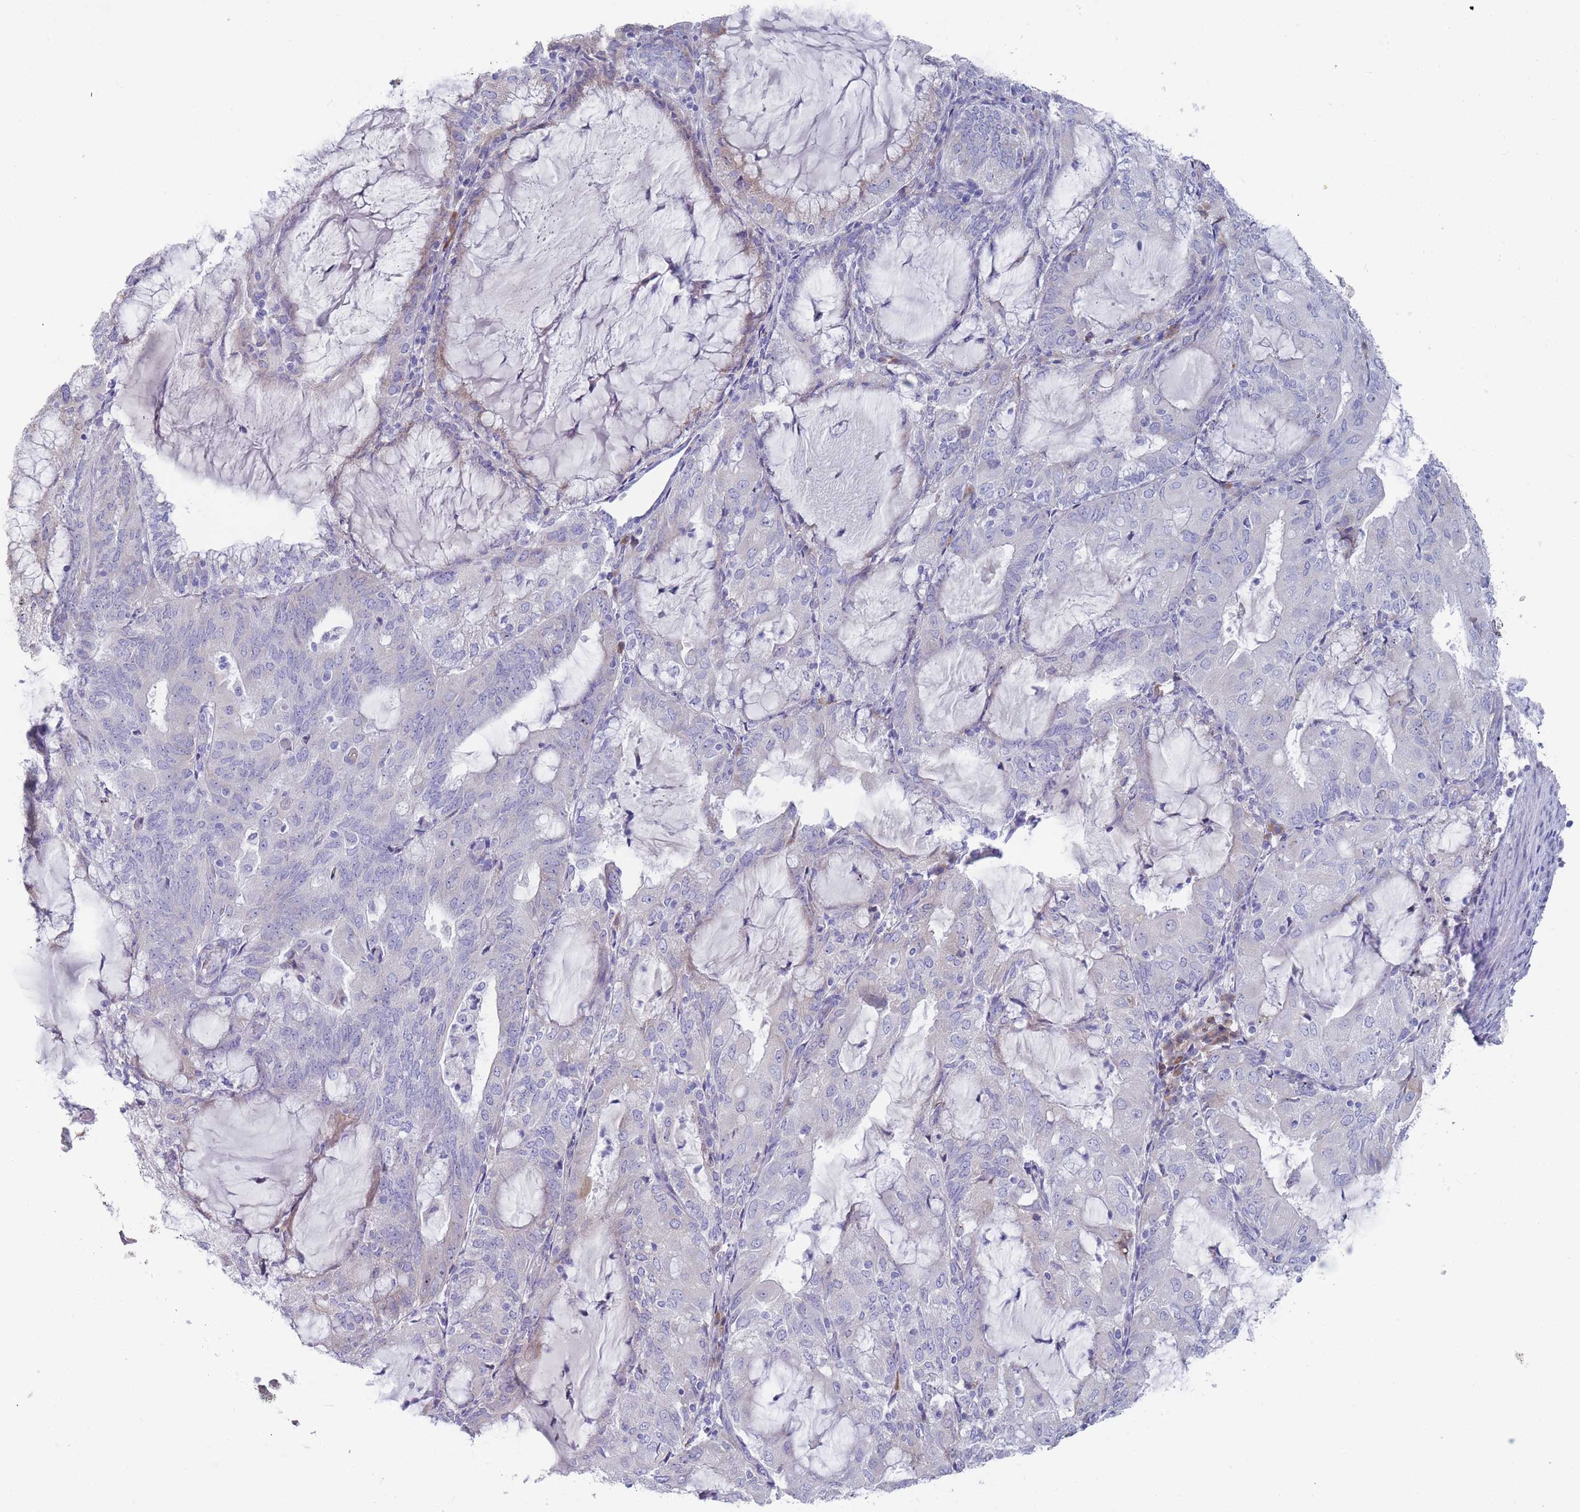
{"staining": {"intensity": "negative", "quantity": "none", "location": "none"}, "tissue": "endometrial cancer", "cell_type": "Tumor cells", "image_type": "cancer", "snomed": [{"axis": "morphology", "description": "Adenocarcinoma, NOS"}, {"axis": "topography", "description": "Endometrium"}], "caption": "Tumor cells are negative for brown protein staining in endometrial cancer.", "gene": "ST8SIA5", "patient": {"sex": "female", "age": 81}}